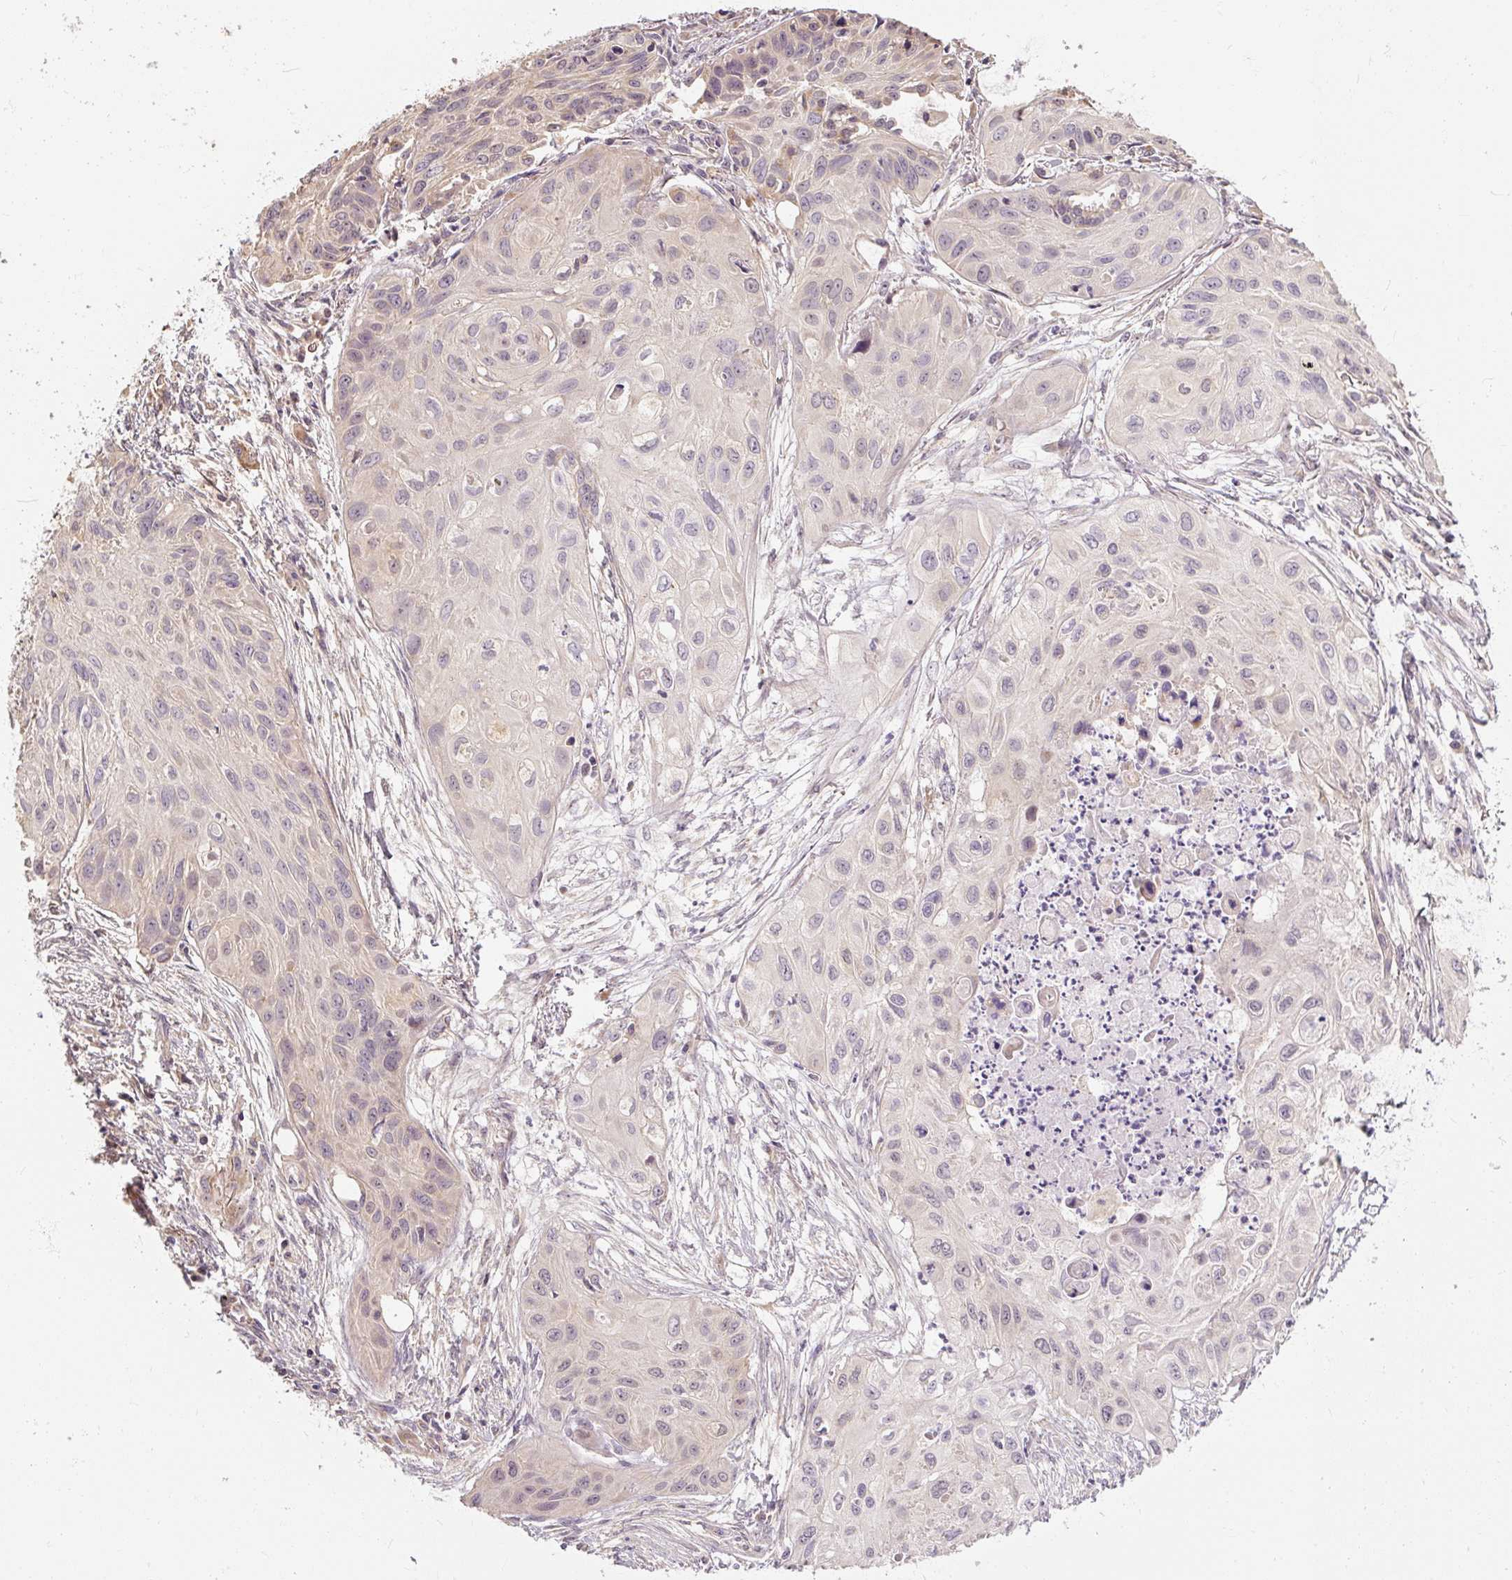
{"staining": {"intensity": "negative", "quantity": "none", "location": "none"}, "tissue": "lung cancer", "cell_type": "Tumor cells", "image_type": "cancer", "snomed": [{"axis": "morphology", "description": "Squamous cell carcinoma, NOS"}, {"axis": "topography", "description": "Lung"}], "caption": "This is an immunohistochemistry histopathology image of lung cancer. There is no staining in tumor cells.", "gene": "RB1CC1", "patient": {"sex": "male", "age": 71}}